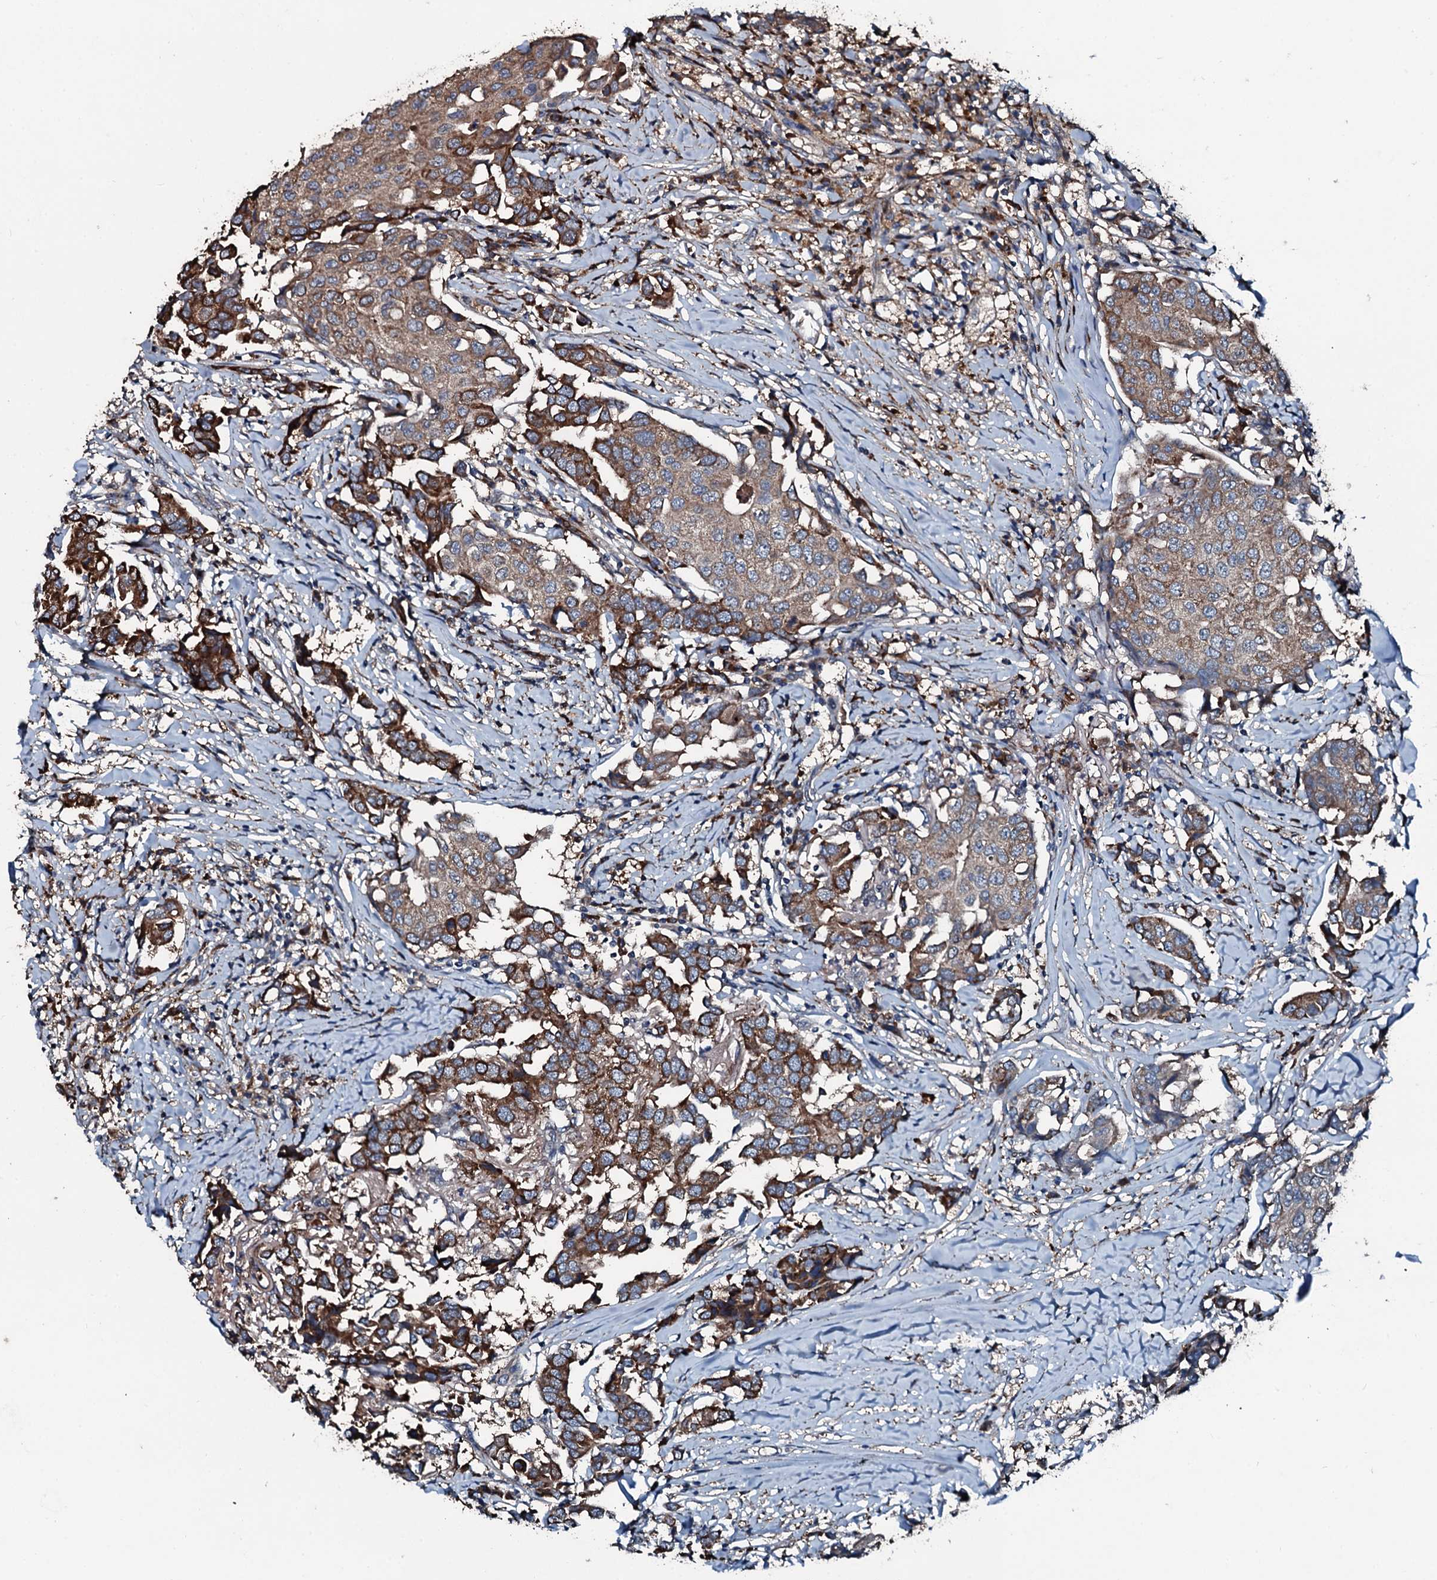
{"staining": {"intensity": "strong", "quantity": "25%-75%", "location": "cytoplasmic/membranous"}, "tissue": "breast cancer", "cell_type": "Tumor cells", "image_type": "cancer", "snomed": [{"axis": "morphology", "description": "Duct carcinoma"}, {"axis": "topography", "description": "Breast"}], "caption": "The photomicrograph displays immunohistochemical staining of breast intraductal carcinoma. There is strong cytoplasmic/membranous expression is appreciated in about 25%-75% of tumor cells.", "gene": "AARS1", "patient": {"sex": "female", "age": 80}}